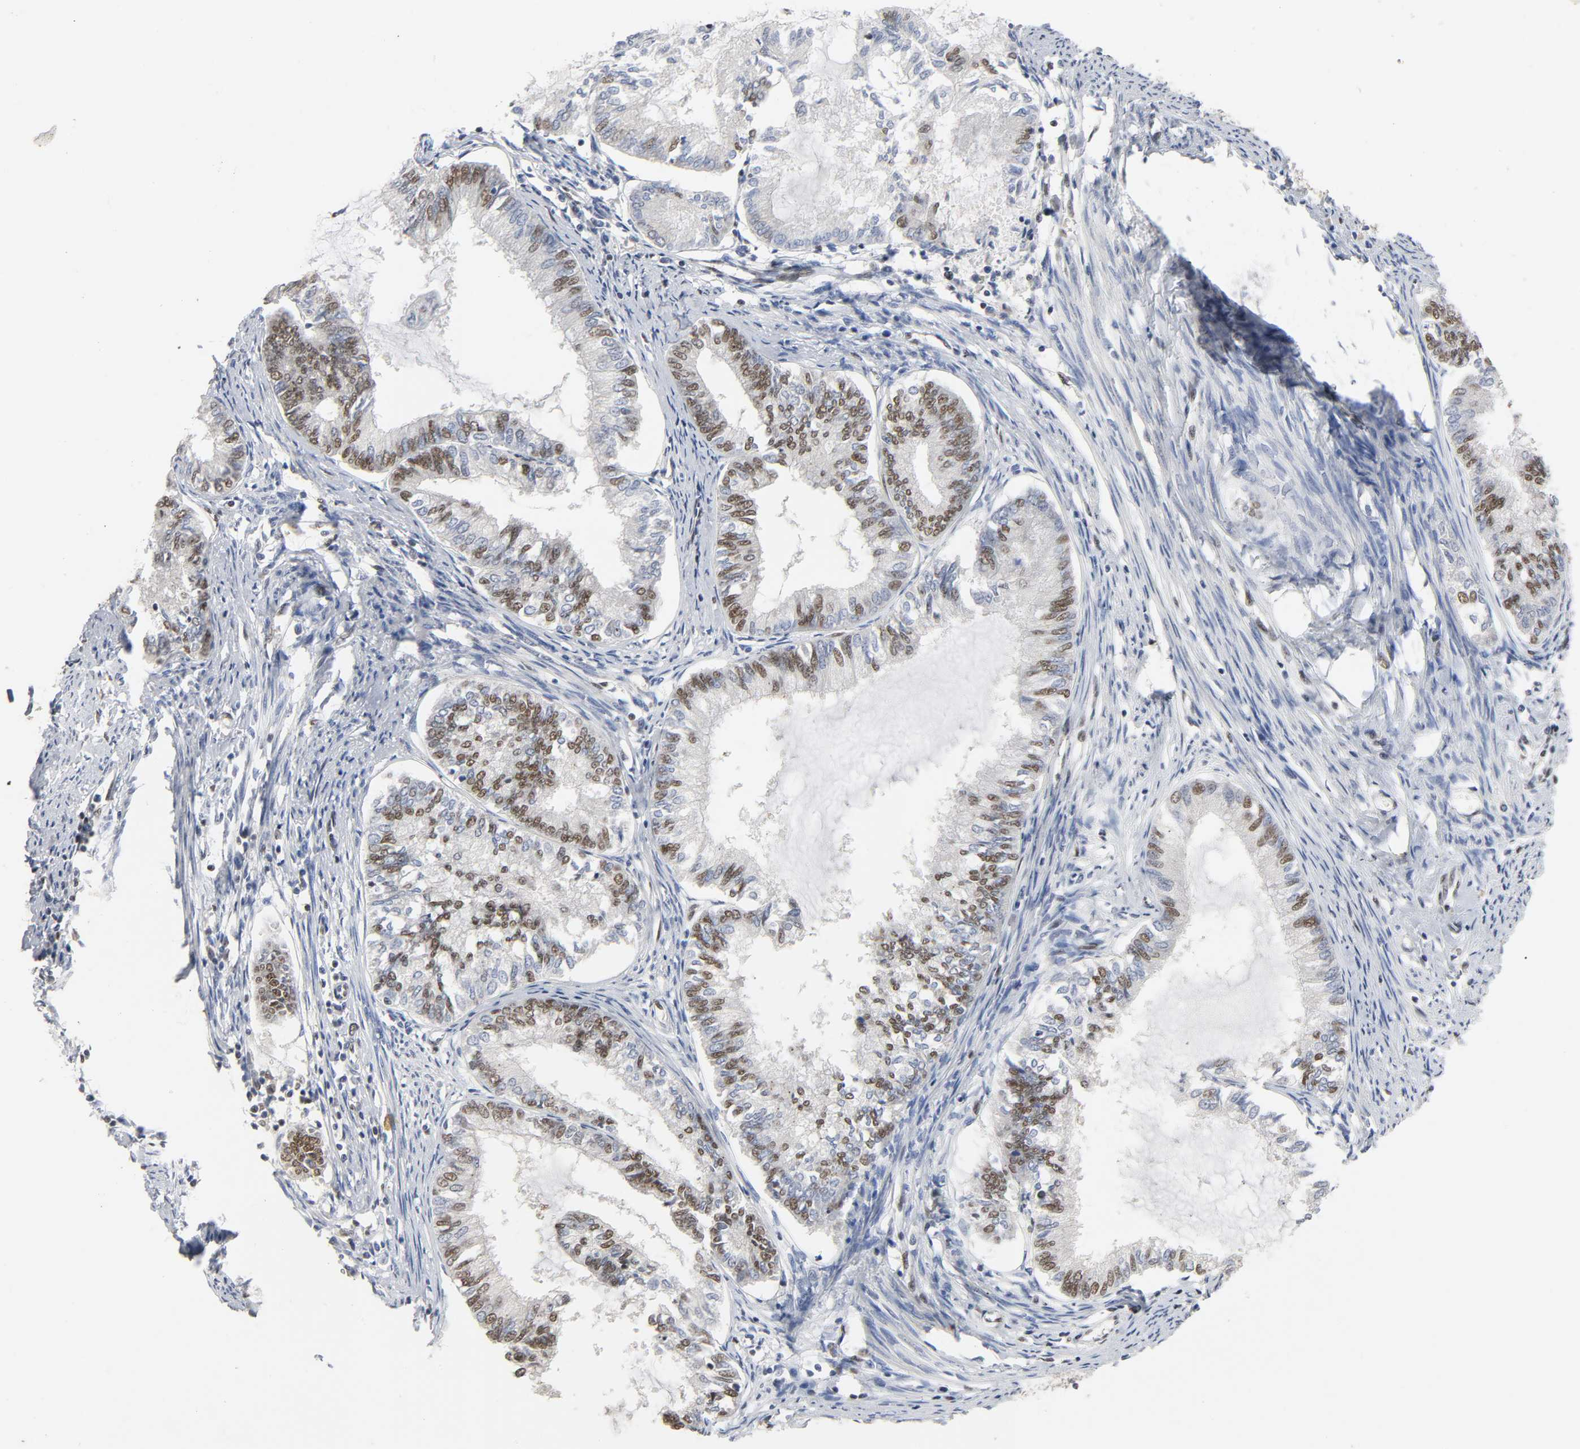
{"staining": {"intensity": "moderate", "quantity": "25%-75%", "location": "nuclear"}, "tissue": "endometrial cancer", "cell_type": "Tumor cells", "image_type": "cancer", "snomed": [{"axis": "morphology", "description": "Adenocarcinoma, NOS"}, {"axis": "topography", "description": "Endometrium"}], "caption": "This histopathology image exhibits endometrial cancer (adenocarcinoma) stained with IHC to label a protein in brown. The nuclear of tumor cells show moderate positivity for the protein. Nuclei are counter-stained blue.", "gene": "NCOA6", "patient": {"sex": "female", "age": 86}}